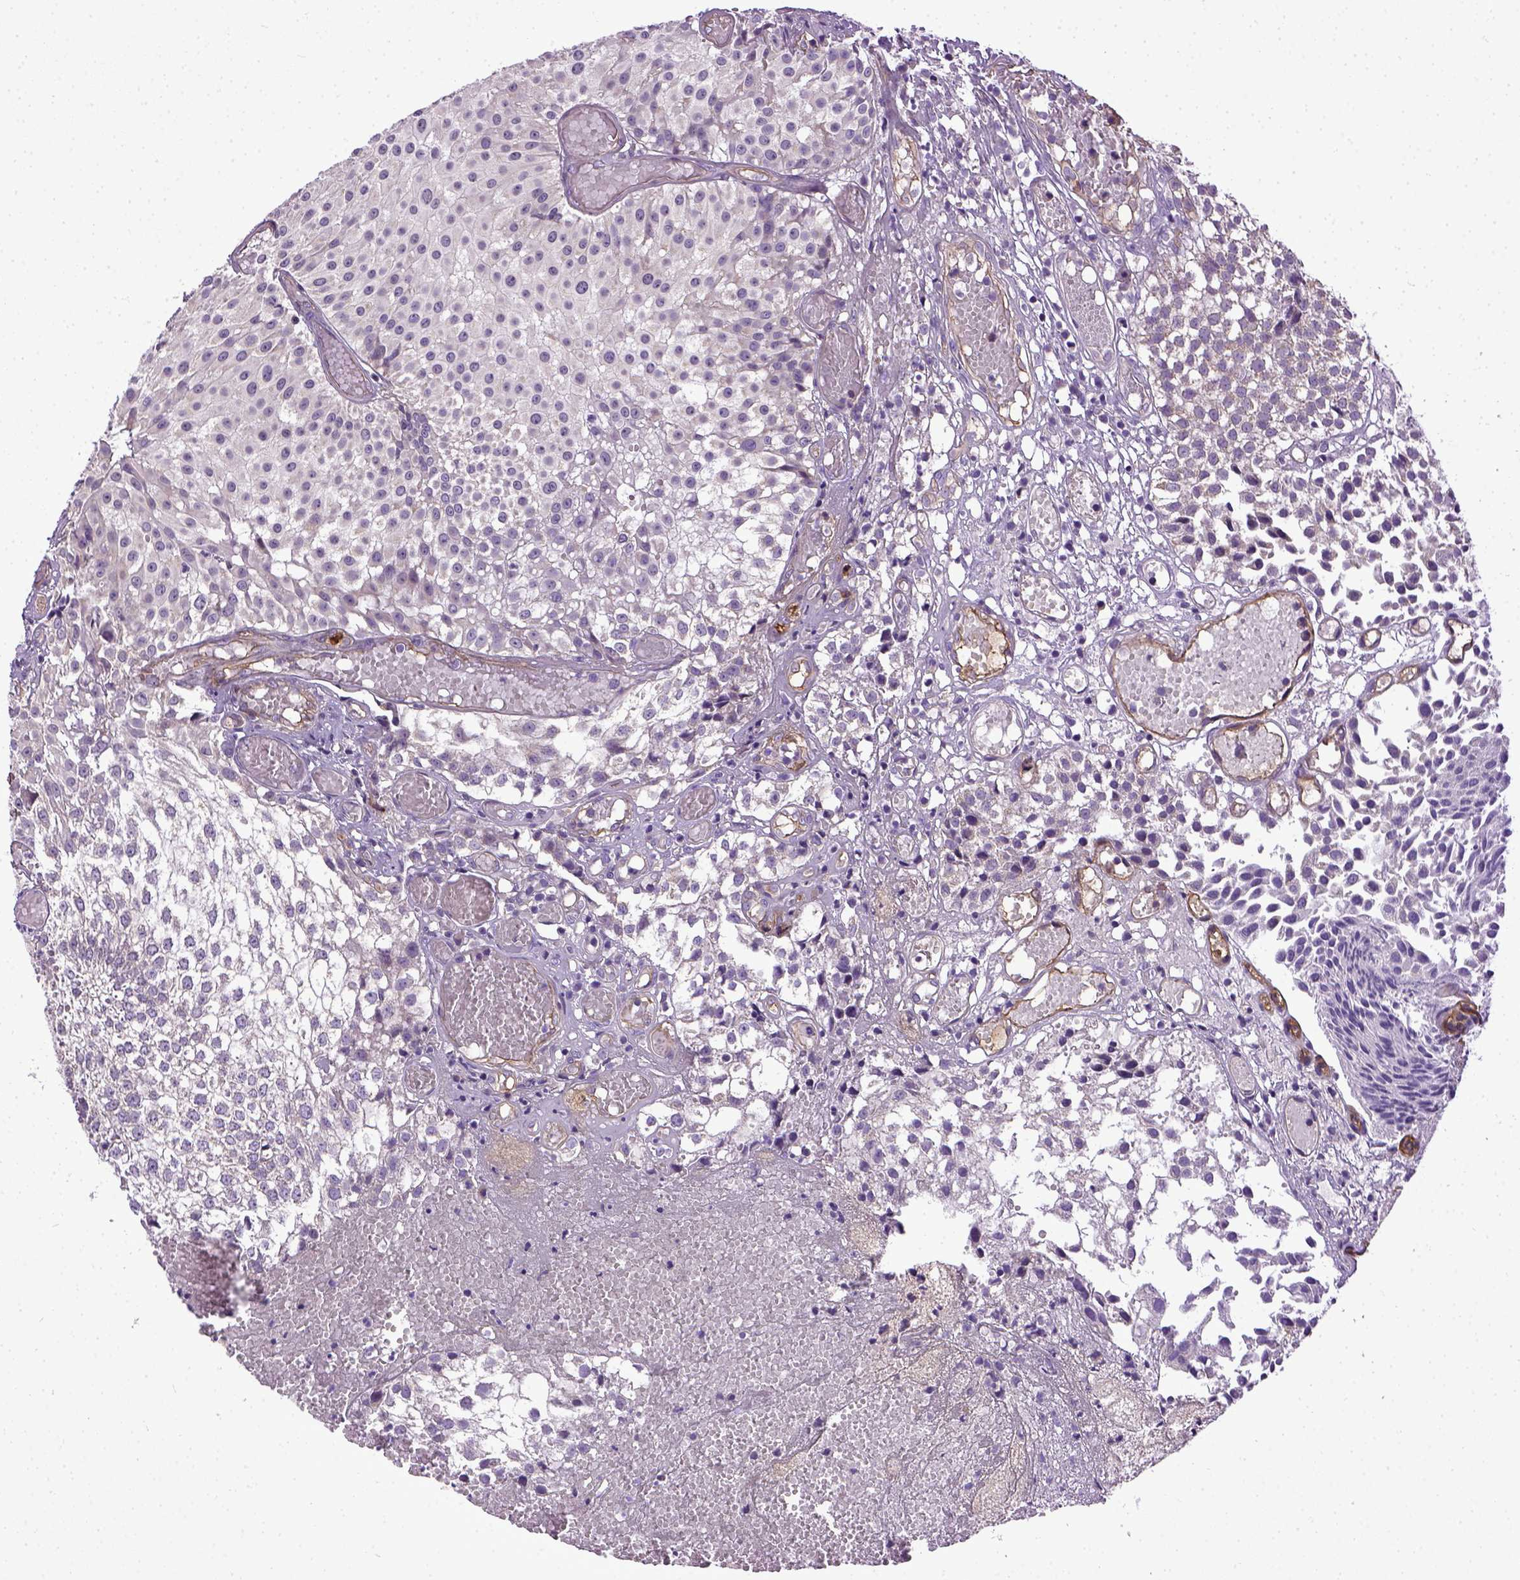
{"staining": {"intensity": "negative", "quantity": "none", "location": "none"}, "tissue": "urothelial cancer", "cell_type": "Tumor cells", "image_type": "cancer", "snomed": [{"axis": "morphology", "description": "Urothelial carcinoma, Low grade"}, {"axis": "topography", "description": "Urinary bladder"}], "caption": "Tumor cells are negative for brown protein staining in urothelial cancer.", "gene": "ENG", "patient": {"sex": "male", "age": 79}}